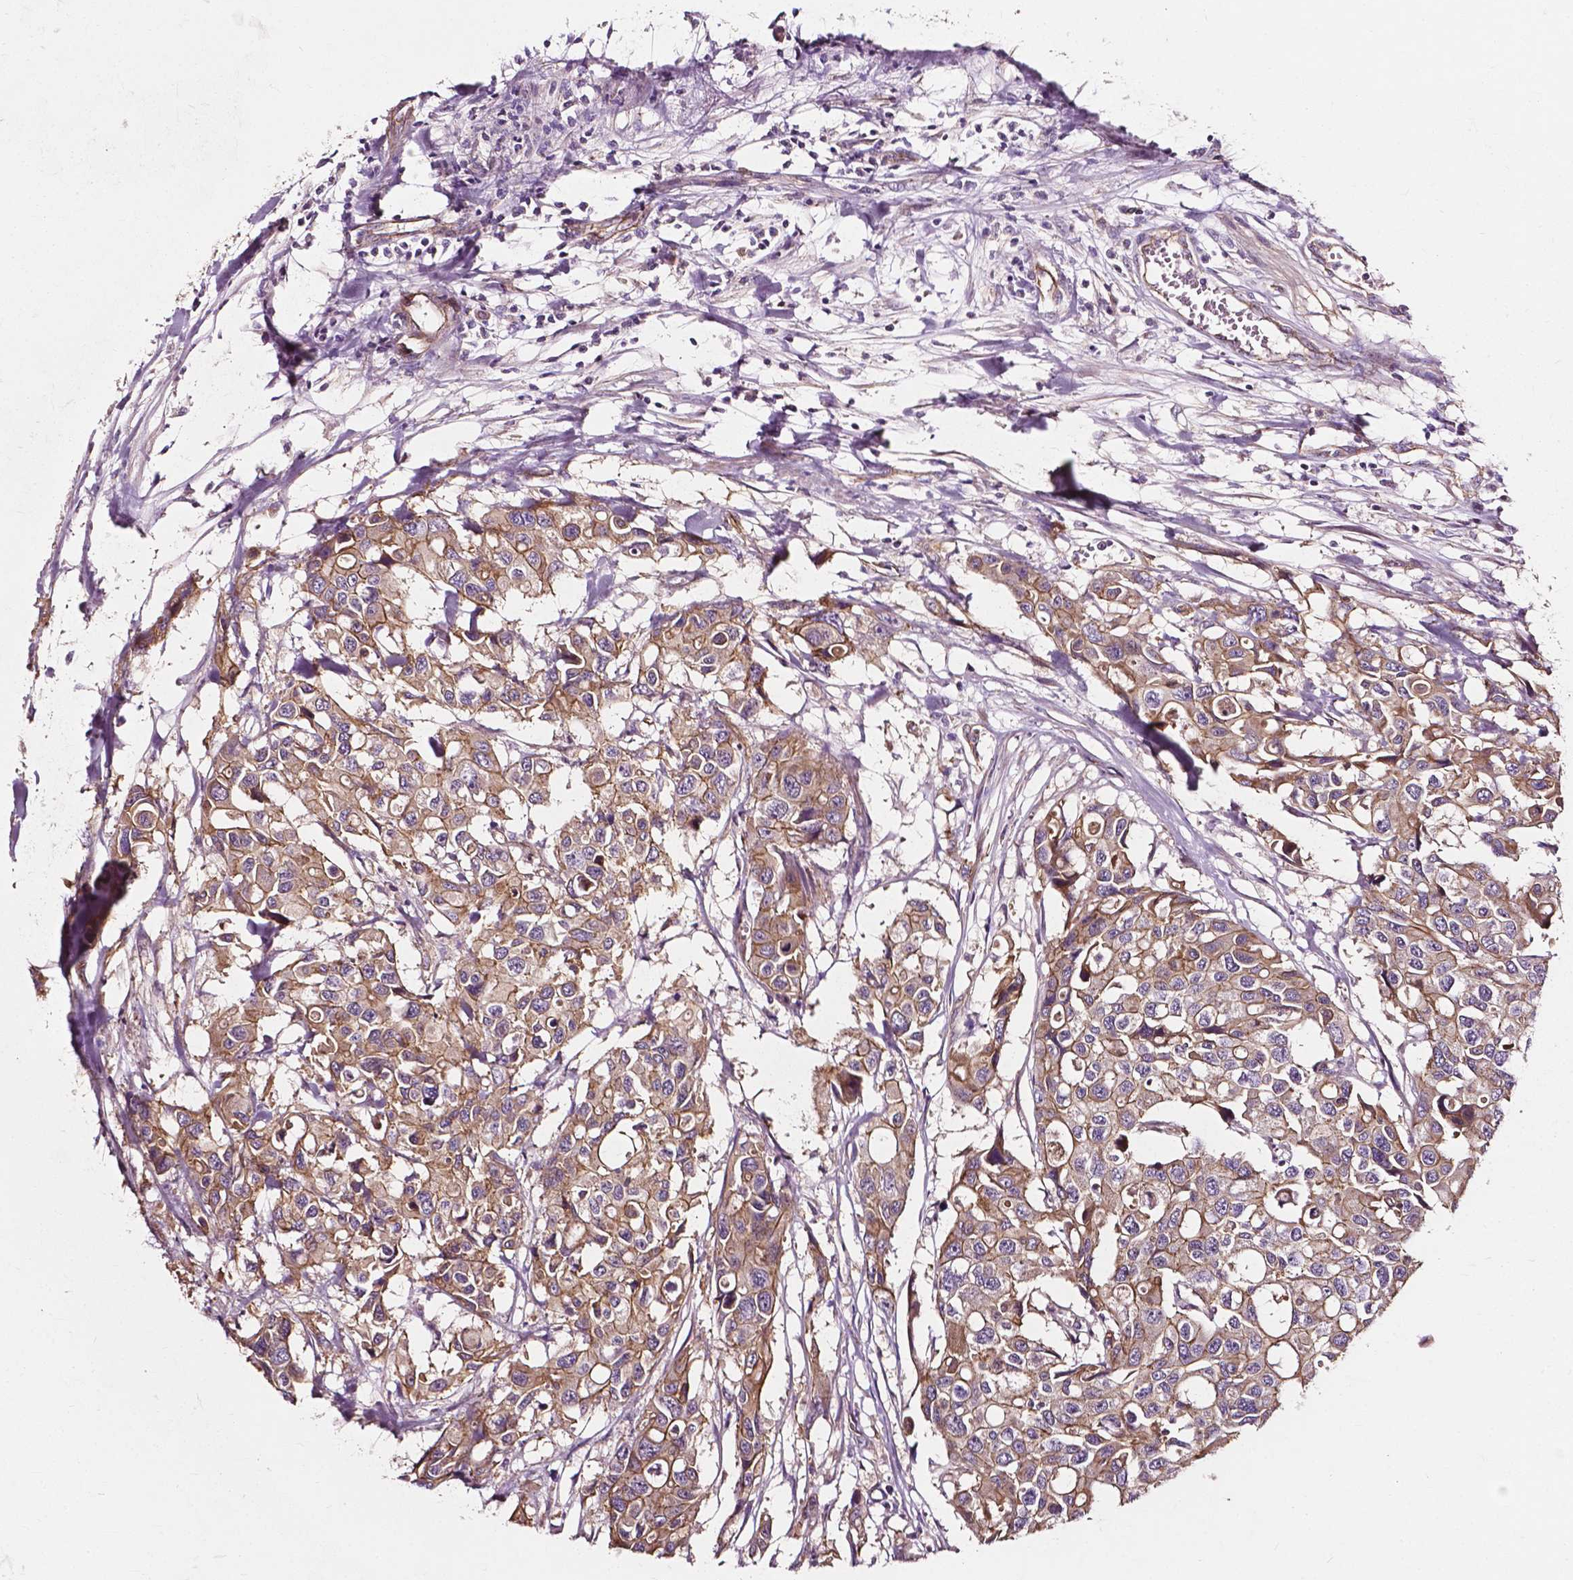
{"staining": {"intensity": "moderate", "quantity": ">75%", "location": "cytoplasmic/membranous"}, "tissue": "colorectal cancer", "cell_type": "Tumor cells", "image_type": "cancer", "snomed": [{"axis": "morphology", "description": "Adenocarcinoma, NOS"}, {"axis": "topography", "description": "Colon"}], "caption": "The image reveals immunohistochemical staining of adenocarcinoma (colorectal). There is moderate cytoplasmic/membranous positivity is seen in approximately >75% of tumor cells. Using DAB (brown) and hematoxylin (blue) stains, captured at high magnification using brightfield microscopy.", "gene": "ATG16L1", "patient": {"sex": "male", "age": 77}}